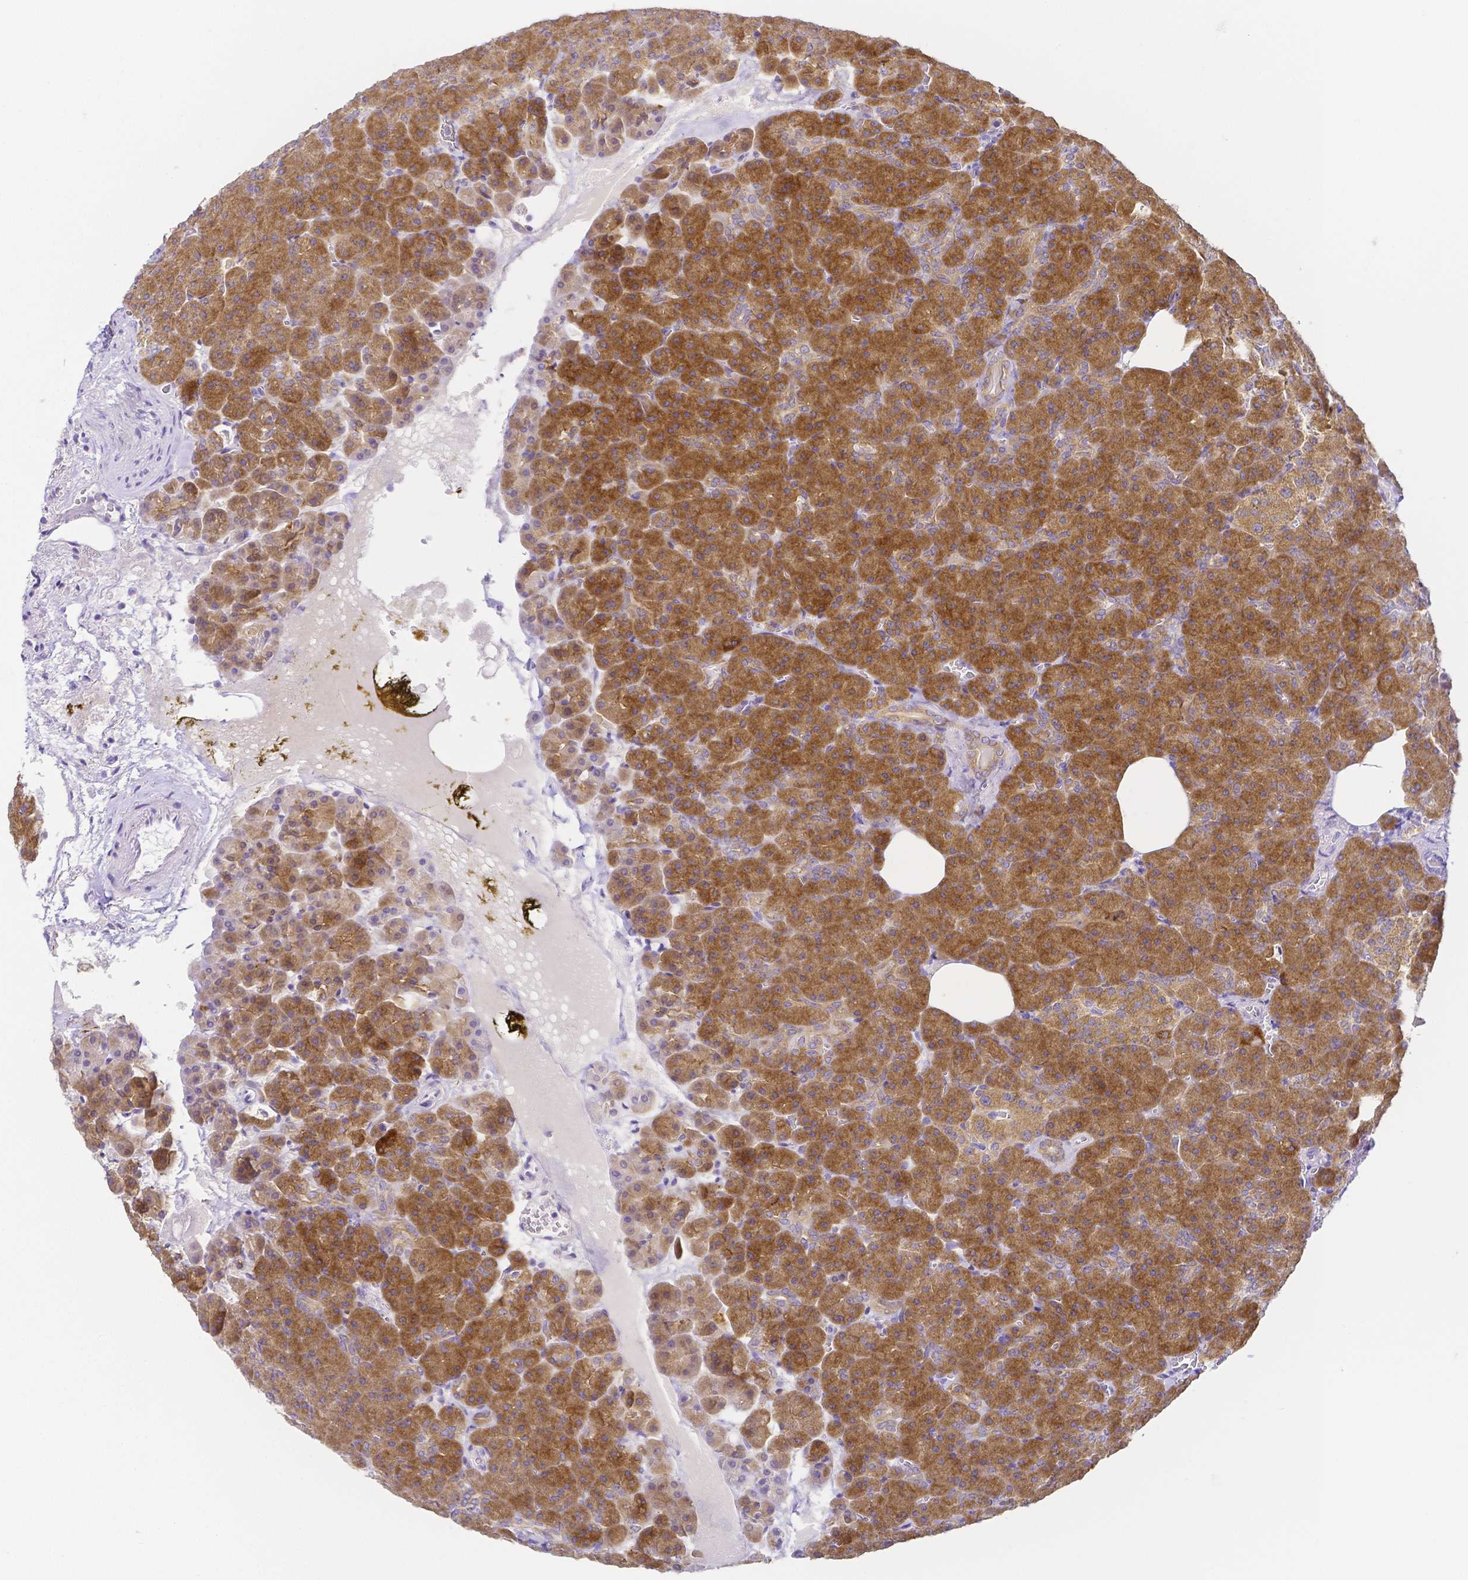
{"staining": {"intensity": "moderate", "quantity": ">75%", "location": "cytoplasmic/membranous"}, "tissue": "pancreas", "cell_type": "Exocrine glandular cells", "image_type": "normal", "snomed": [{"axis": "morphology", "description": "Normal tissue, NOS"}, {"axis": "topography", "description": "Pancreas"}], "caption": "Protein expression analysis of unremarkable pancreas displays moderate cytoplasmic/membranous expression in approximately >75% of exocrine glandular cells.", "gene": "PKP3", "patient": {"sex": "female", "age": 74}}